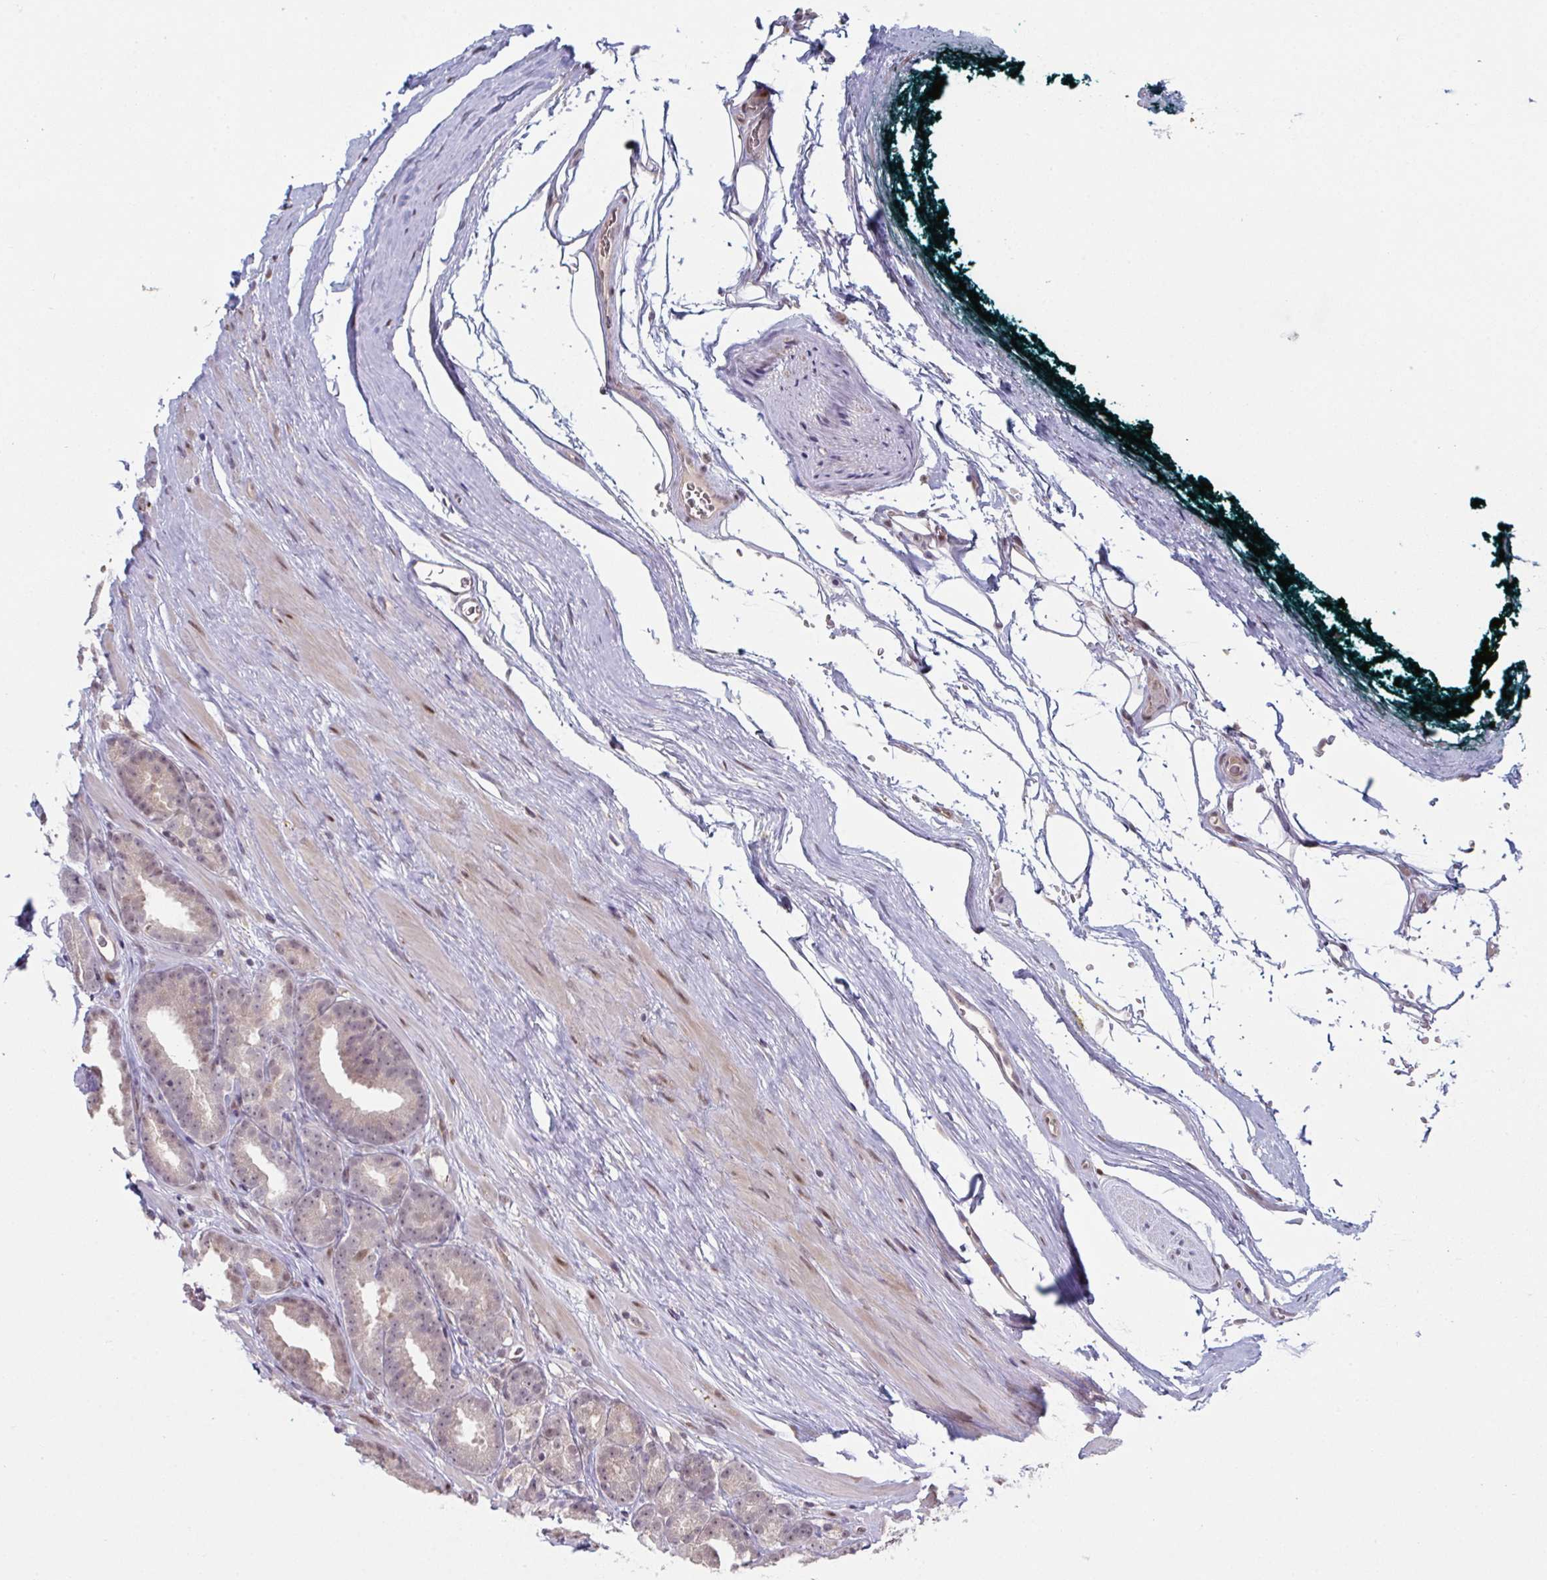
{"staining": {"intensity": "weak", "quantity": "25%-75%", "location": "cytoplasmic/membranous,nuclear"}, "tissue": "prostate cancer", "cell_type": "Tumor cells", "image_type": "cancer", "snomed": [{"axis": "morphology", "description": "Adenocarcinoma, Low grade"}, {"axis": "topography", "description": "Prostate"}], "caption": "Human prostate cancer stained with a brown dye exhibits weak cytoplasmic/membranous and nuclear positive staining in about 25%-75% of tumor cells.", "gene": "ACD", "patient": {"sex": "male", "age": 61}}